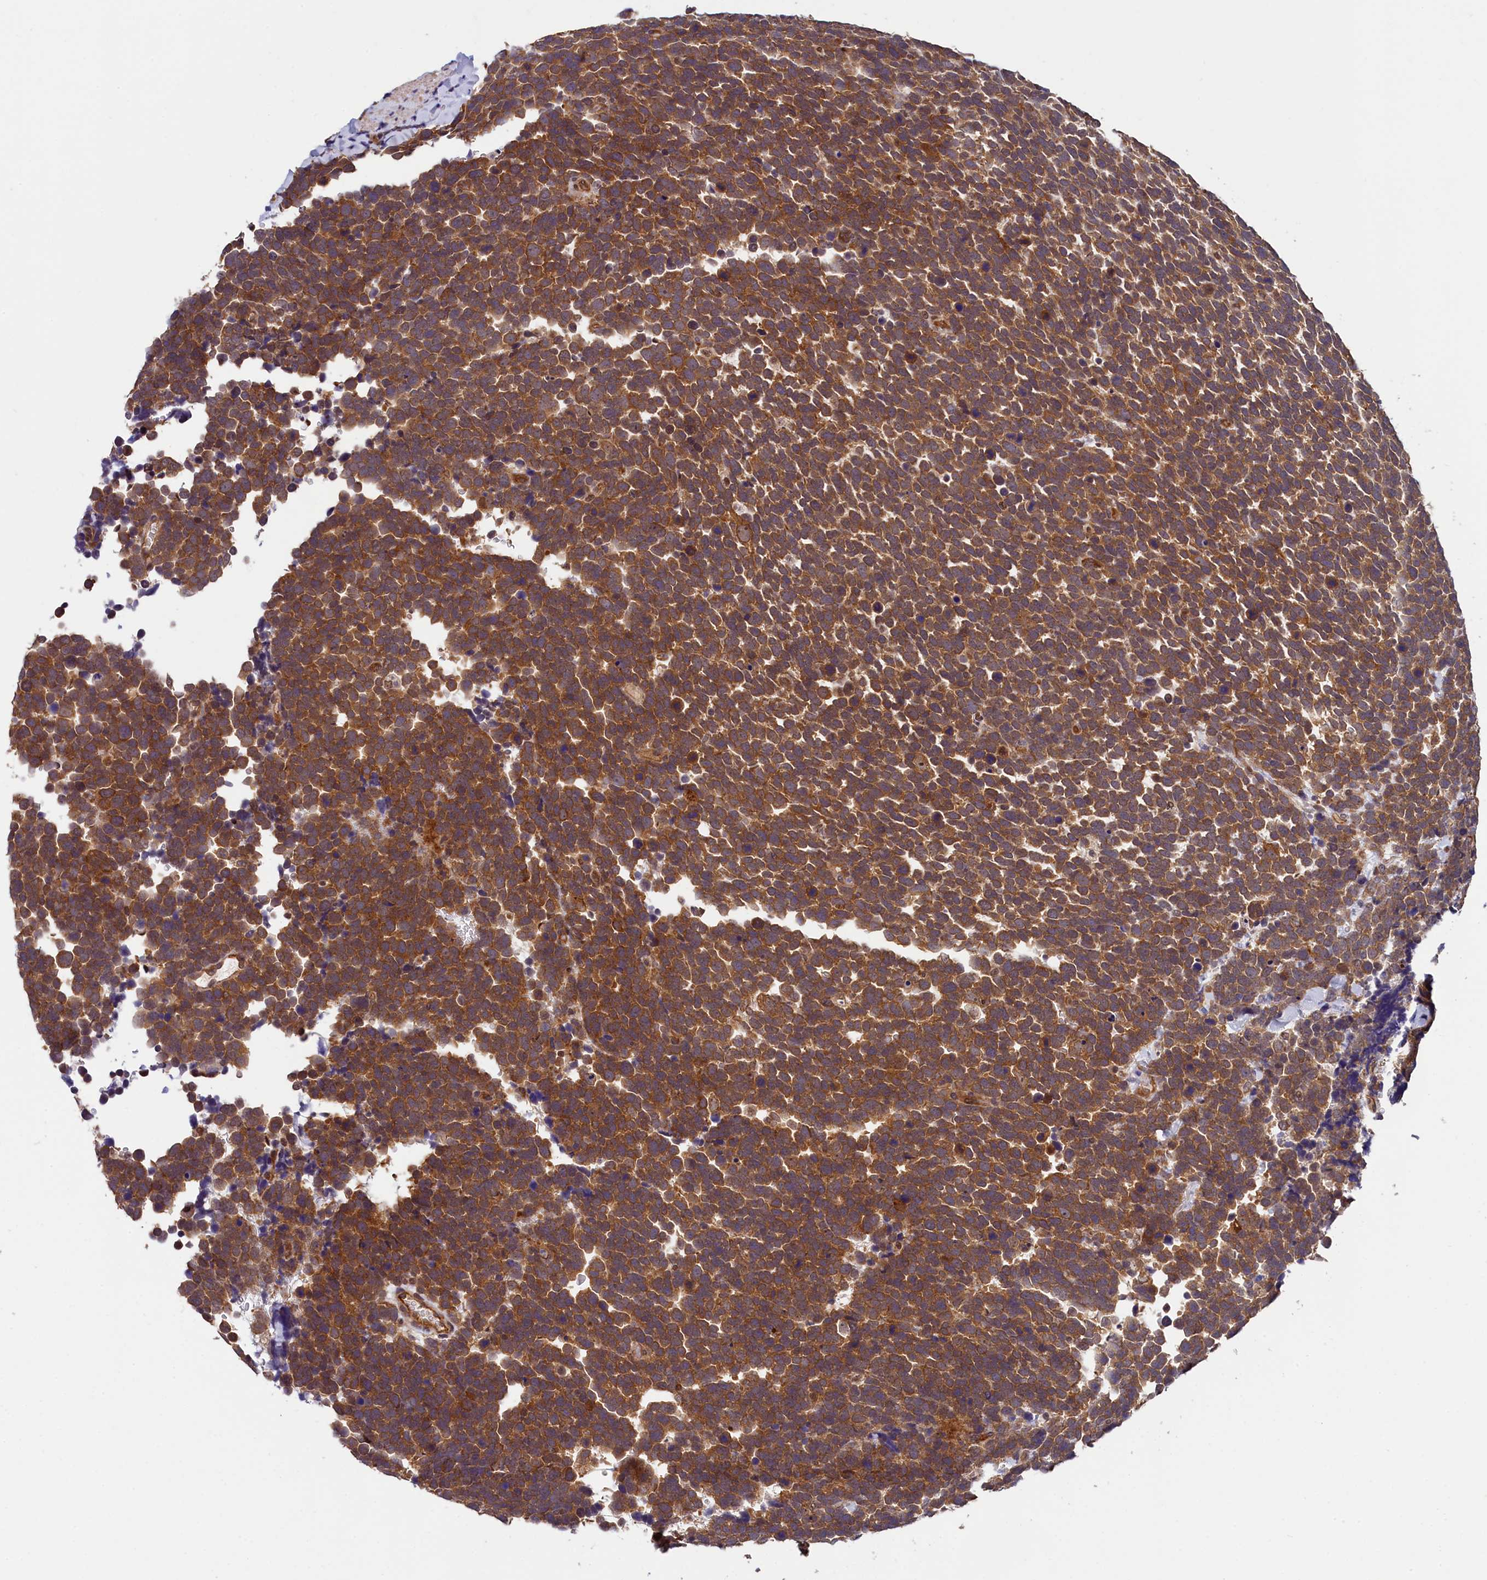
{"staining": {"intensity": "moderate", "quantity": ">75%", "location": "cytoplasmic/membranous"}, "tissue": "urothelial cancer", "cell_type": "Tumor cells", "image_type": "cancer", "snomed": [{"axis": "morphology", "description": "Urothelial carcinoma, High grade"}, {"axis": "topography", "description": "Urinary bladder"}], "caption": "Tumor cells reveal medium levels of moderate cytoplasmic/membranous staining in about >75% of cells in urothelial cancer.", "gene": "ARL14EP", "patient": {"sex": "female", "age": 82}}